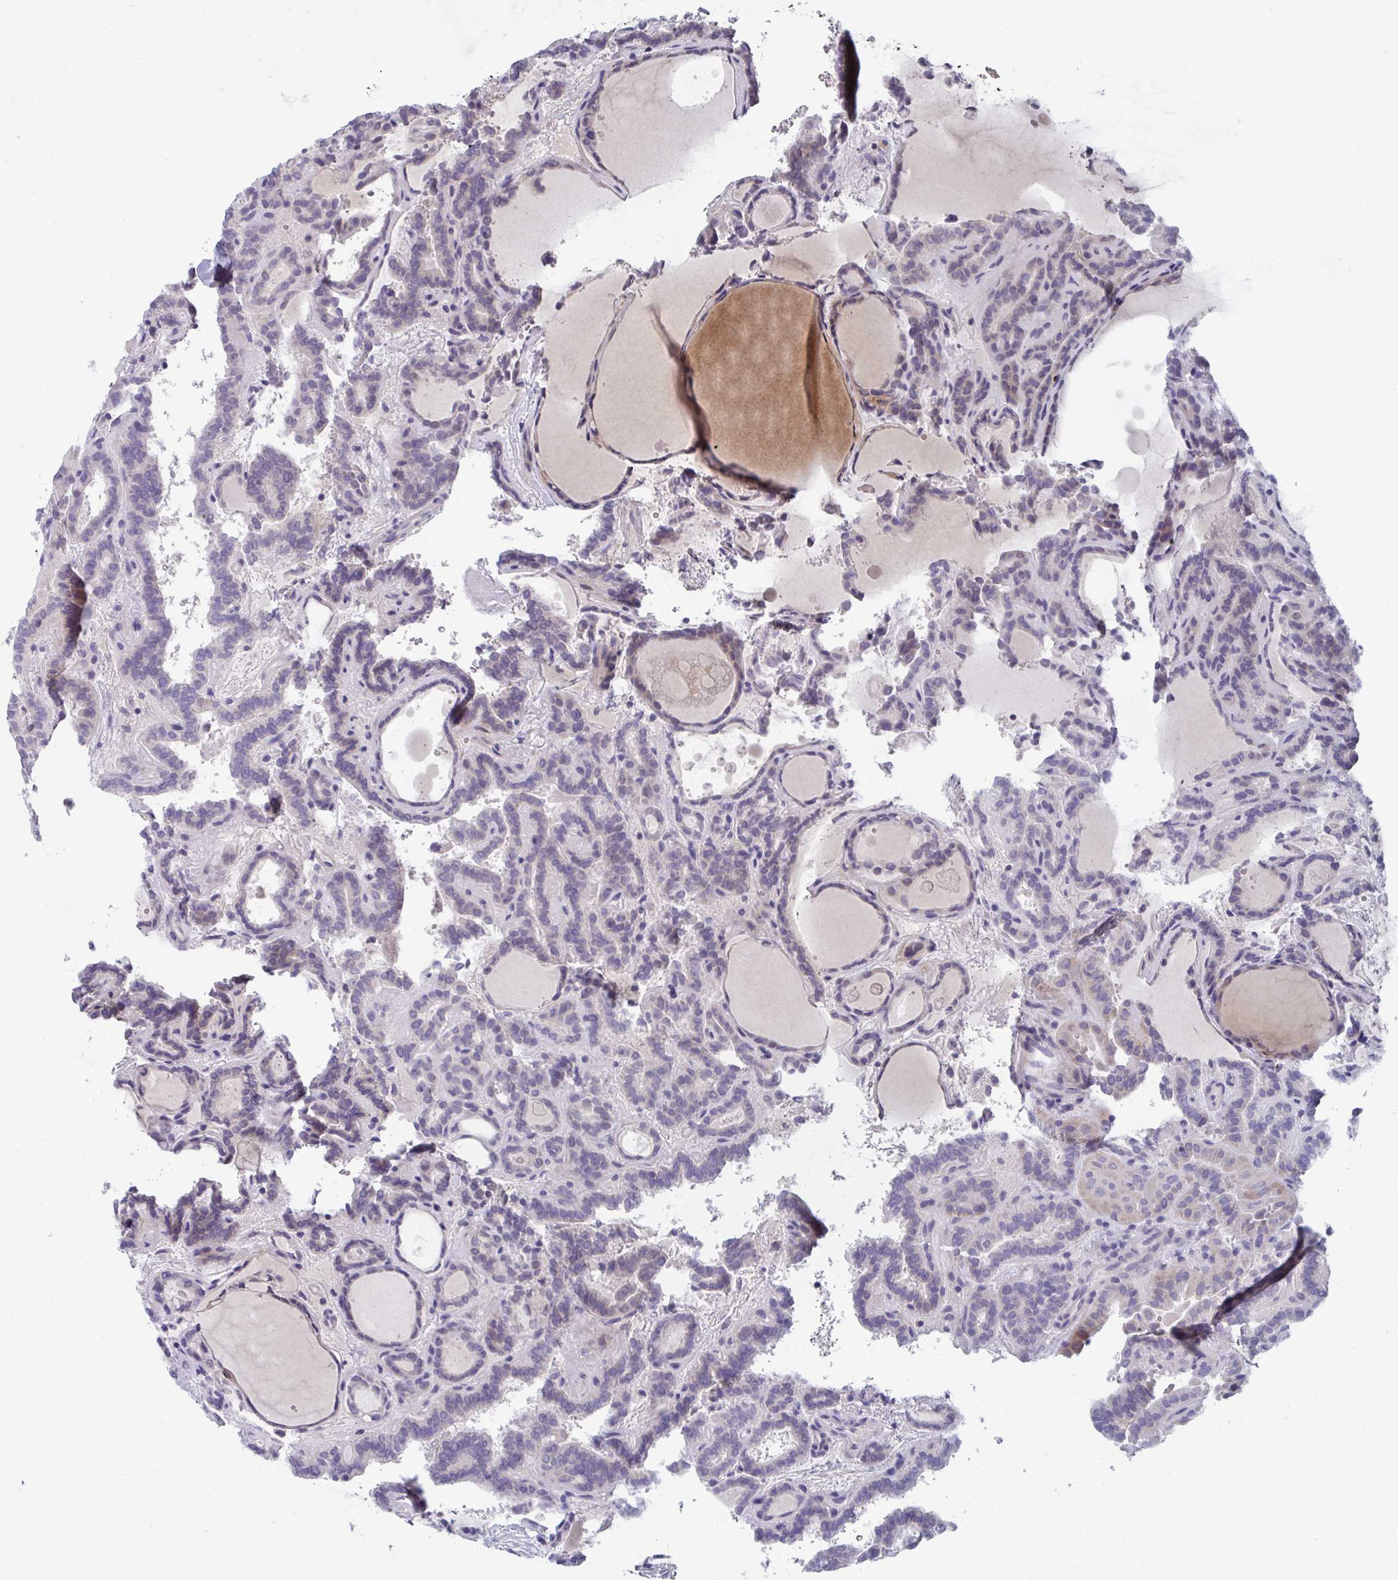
{"staining": {"intensity": "negative", "quantity": "none", "location": "none"}, "tissue": "thyroid cancer", "cell_type": "Tumor cells", "image_type": "cancer", "snomed": [{"axis": "morphology", "description": "Papillary adenocarcinoma, NOS"}, {"axis": "topography", "description": "Thyroid gland"}], "caption": "DAB (3,3'-diaminobenzidine) immunohistochemical staining of human thyroid cancer (papillary adenocarcinoma) demonstrates no significant staining in tumor cells. (Brightfield microscopy of DAB immunohistochemistry at high magnification).", "gene": "AOC2", "patient": {"sex": "female", "age": 46}}